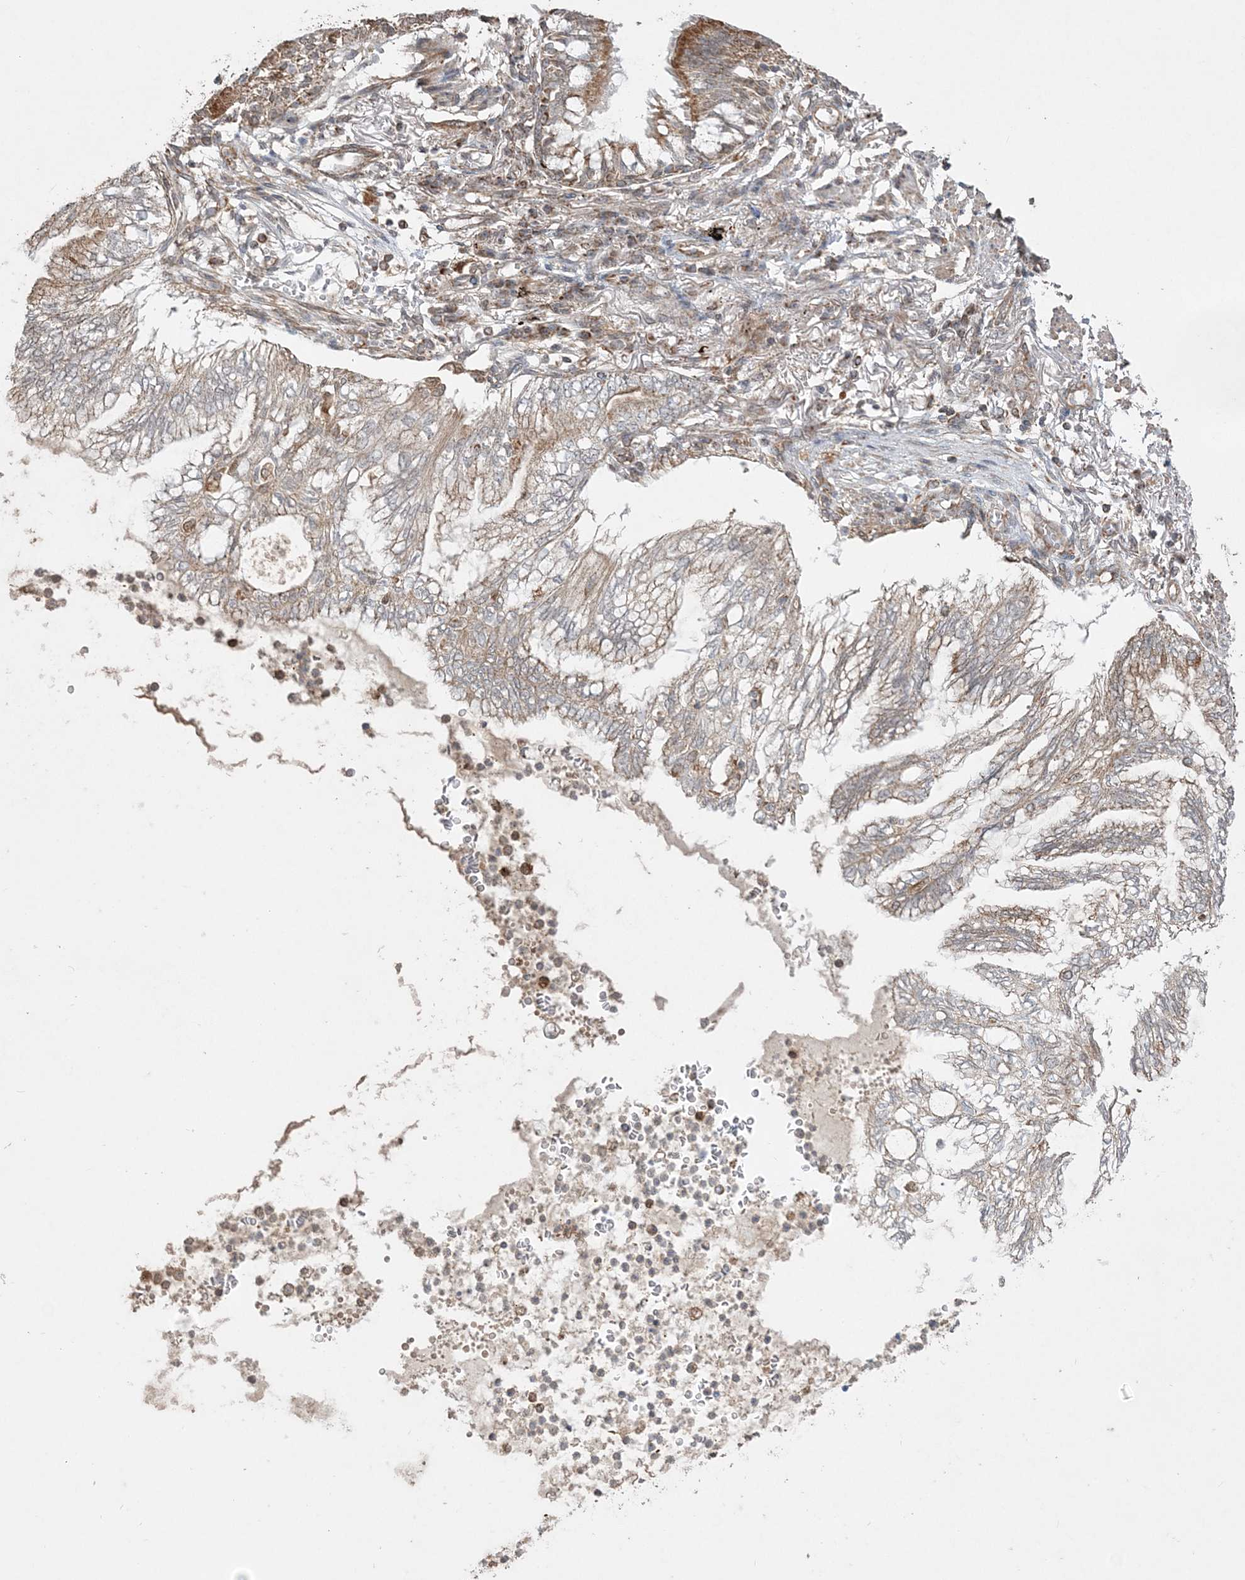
{"staining": {"intensity": "weak", "quantity": "25%-75%", "location": "cytoplasmic/membranous"}, "tissue": "lung cancer", "cell_type": "Tumor cells", "image_type": "cancer", "snomed": [{"axis": "morphology", "description": "Adenocarcinoma, NOS"}, {"axis": "topography", "description": "Lung"}], "caption": "Immunohistochemical staining of human adenocarcinoma (lung) exhibits low levels of weak cytoplasmic/membranous expression in about 25%-75% of tumor cells.", "gene": "SCLT1", "patient": {"sex": "female", "age": 70}}